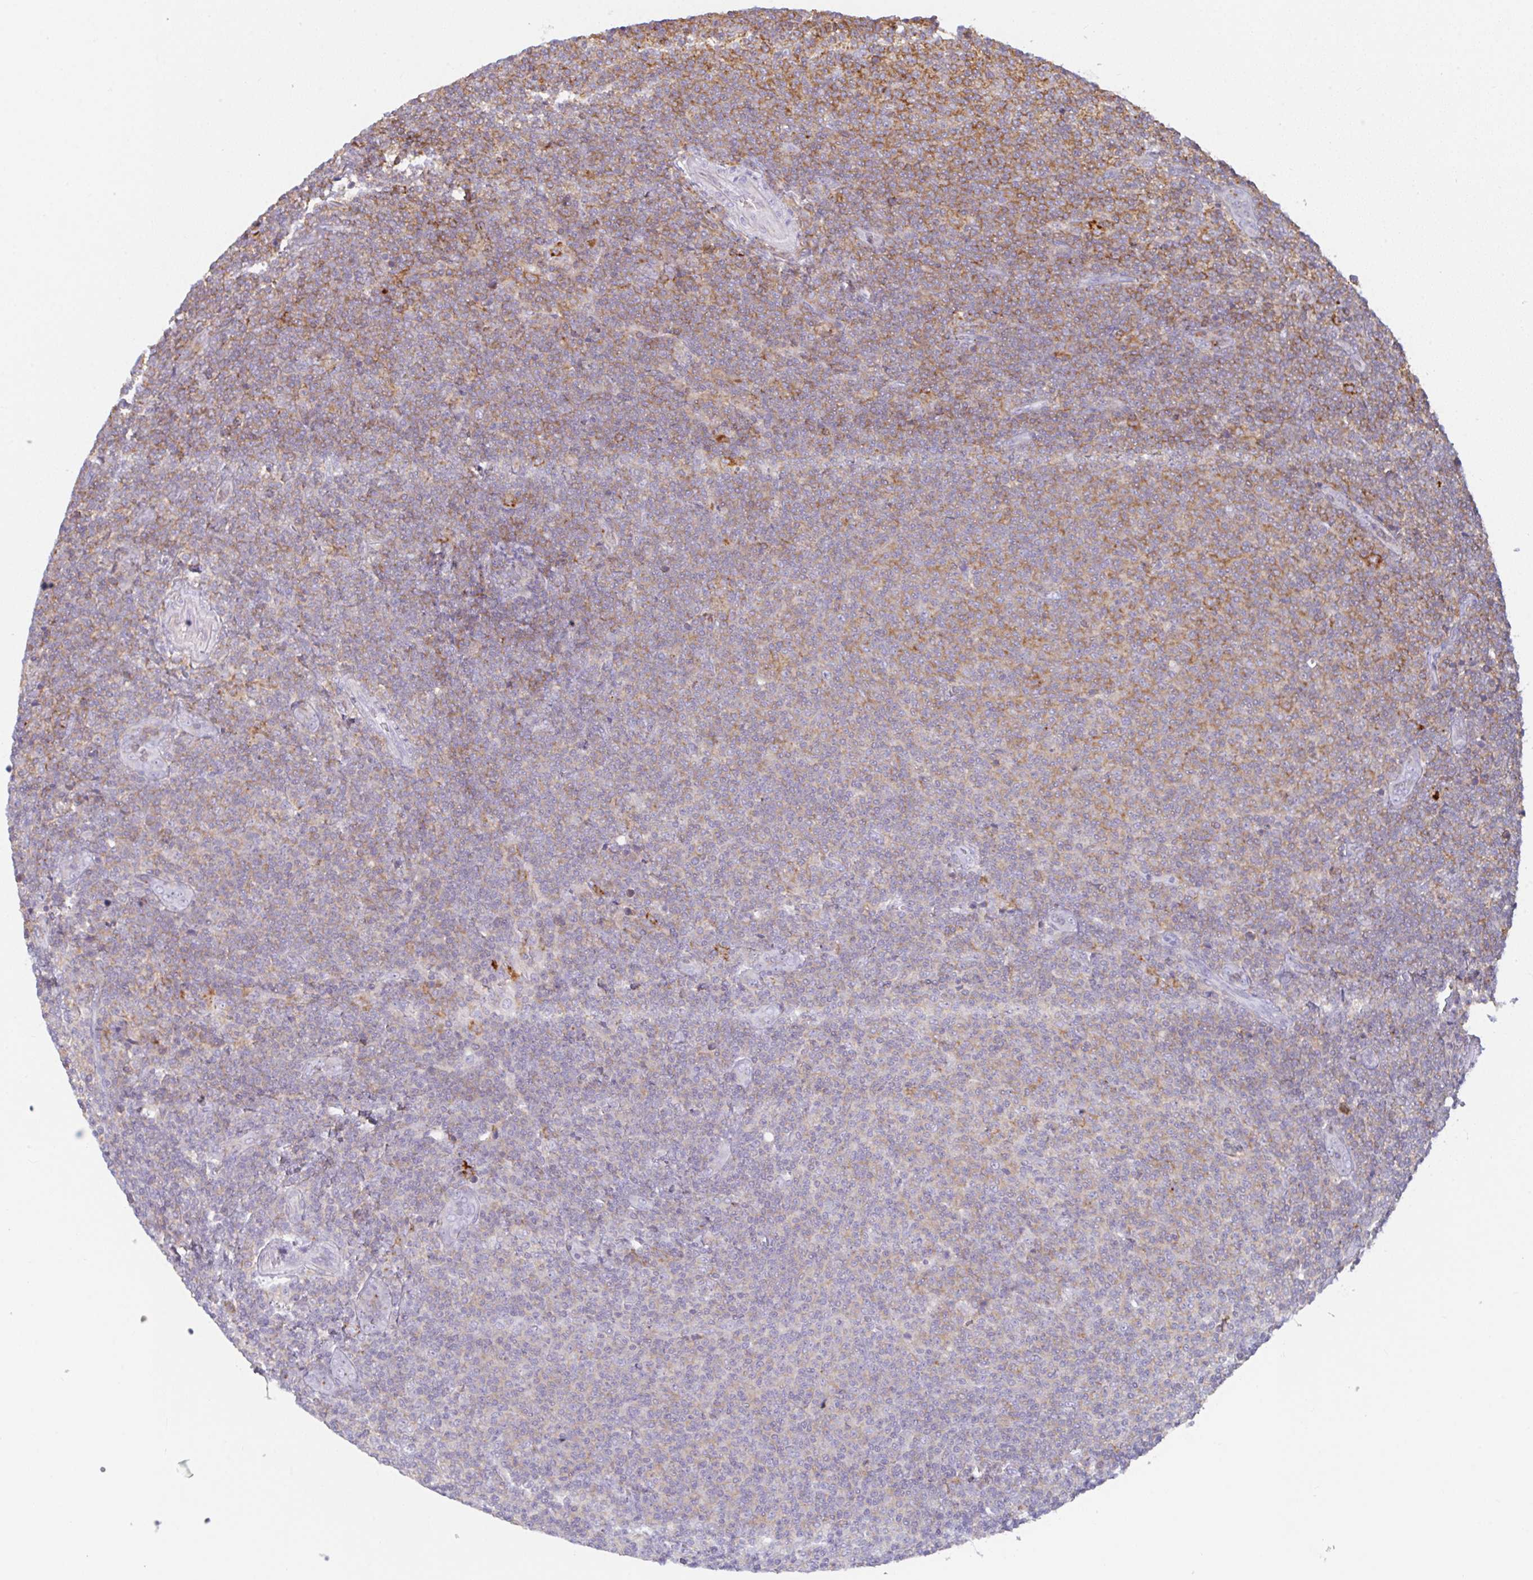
{"staining": {"intensity": "weak", "quantity": "<25%", "location": "cytoplasmic/membranous"}, "tissue": "lymphoma", "cell_type": "Tumor cells", "image_type": "cancer", "snomed": [{"axis": "morphology", "description": "Malignant lymphoma, non-Hodgkin's type, Low grade"}, {"axis": "topography", "description": "Lymph node"}], "caption": "Protein analysis of low-grade malignant lymphoma, non-Hodgkin's type exhibits no significant staining in tumor cells.", "gene": "CD80", "patient": {"sex": "male", "age": 66}}